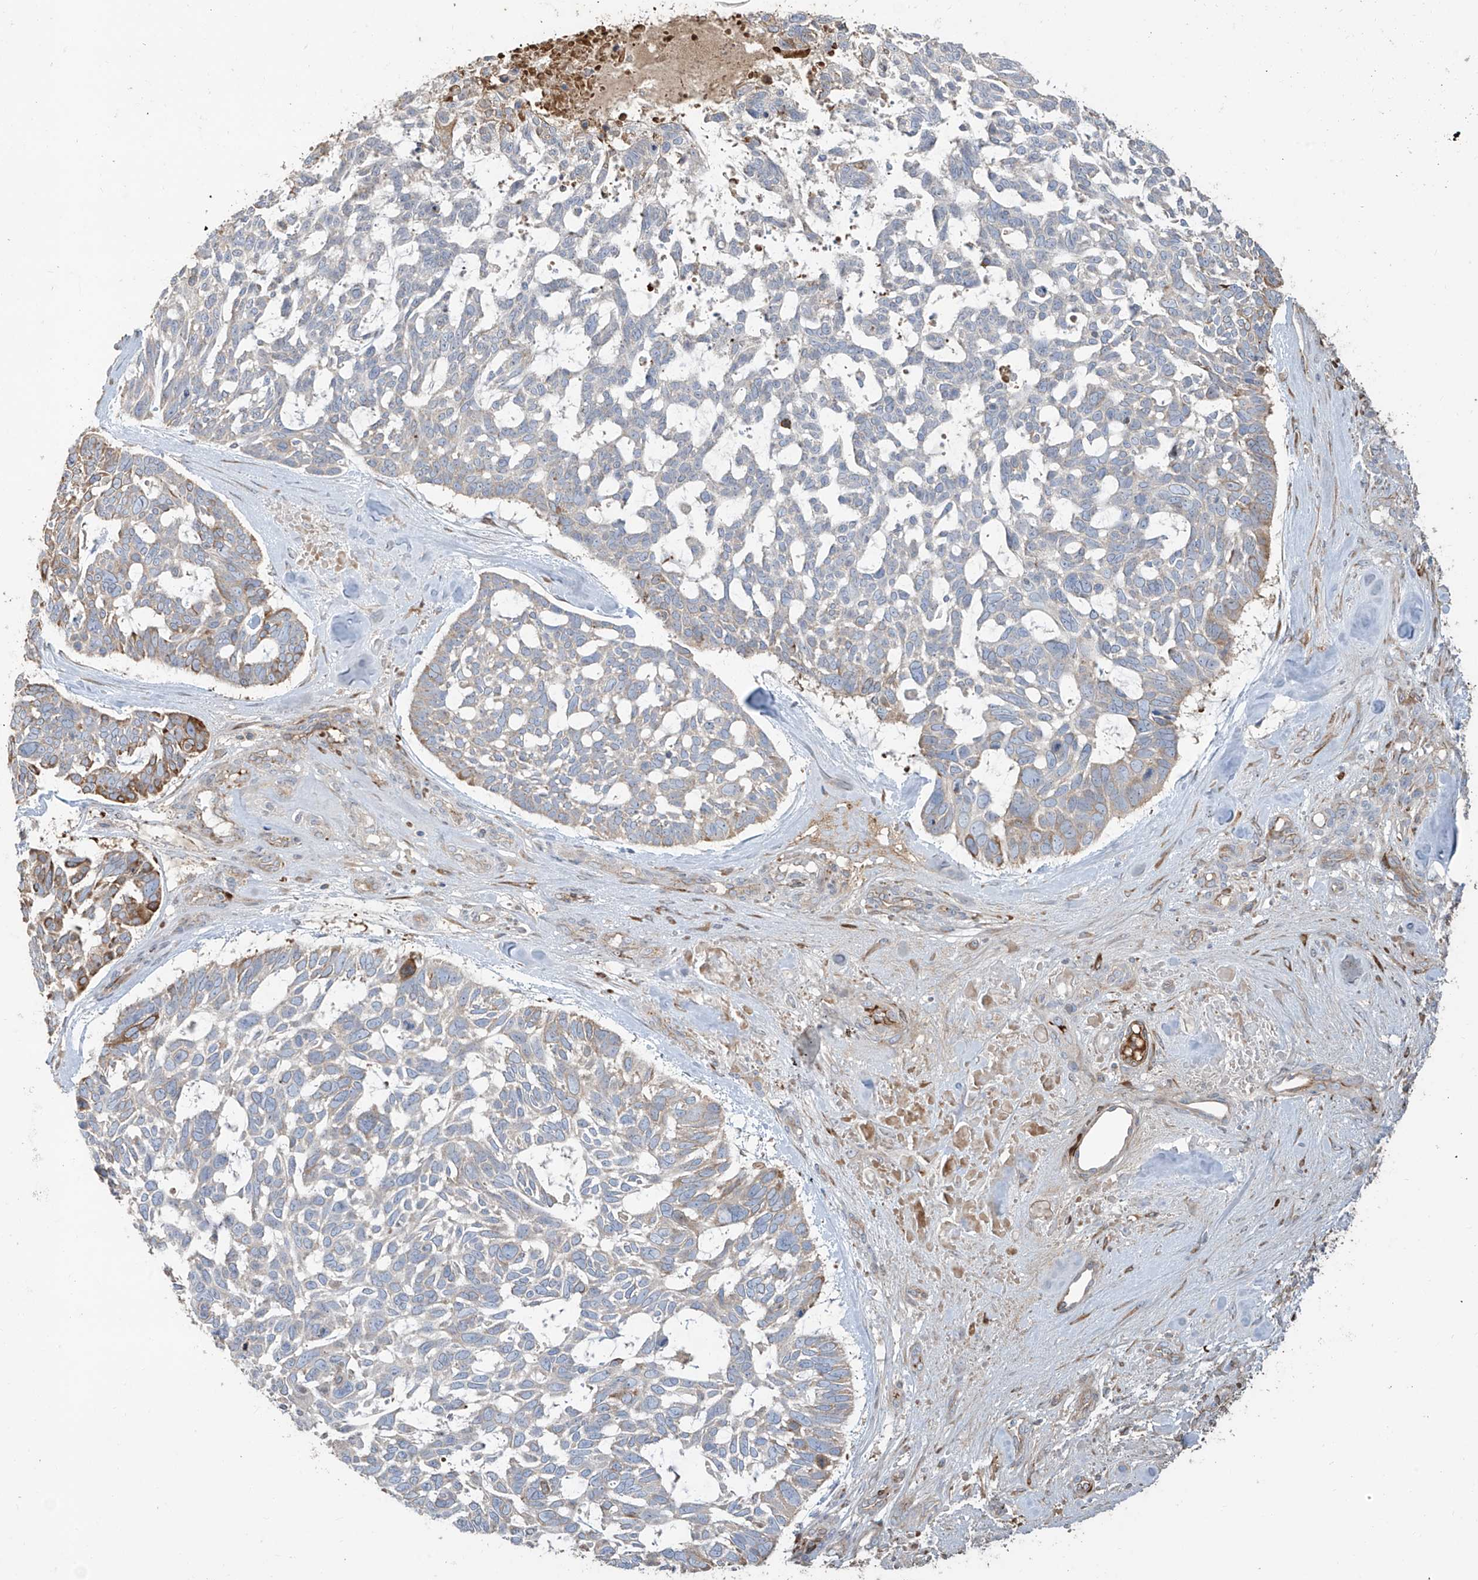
{"staining": {"intensity": "moderate", "quantity": "<25%", "location": "cytoplasmic/membranous"}, "tissue": "skin cancer", "cell_type": "Tumor cells", "image_type": "cancer", "snomed": [{"axis": "morphology", "description": "Basal cell carcinoma"}, {"axis": "topography", "description": "Skin"}], "caption": "Brown immunohistochemical staining in skin cancer (basal cell carcinoma) shows moderate cytoplasmic/membranous positivity in approximately <25% of tumor cells.", "gene": "ABTB1", "patient": {"sex": "male", "age": 88}}